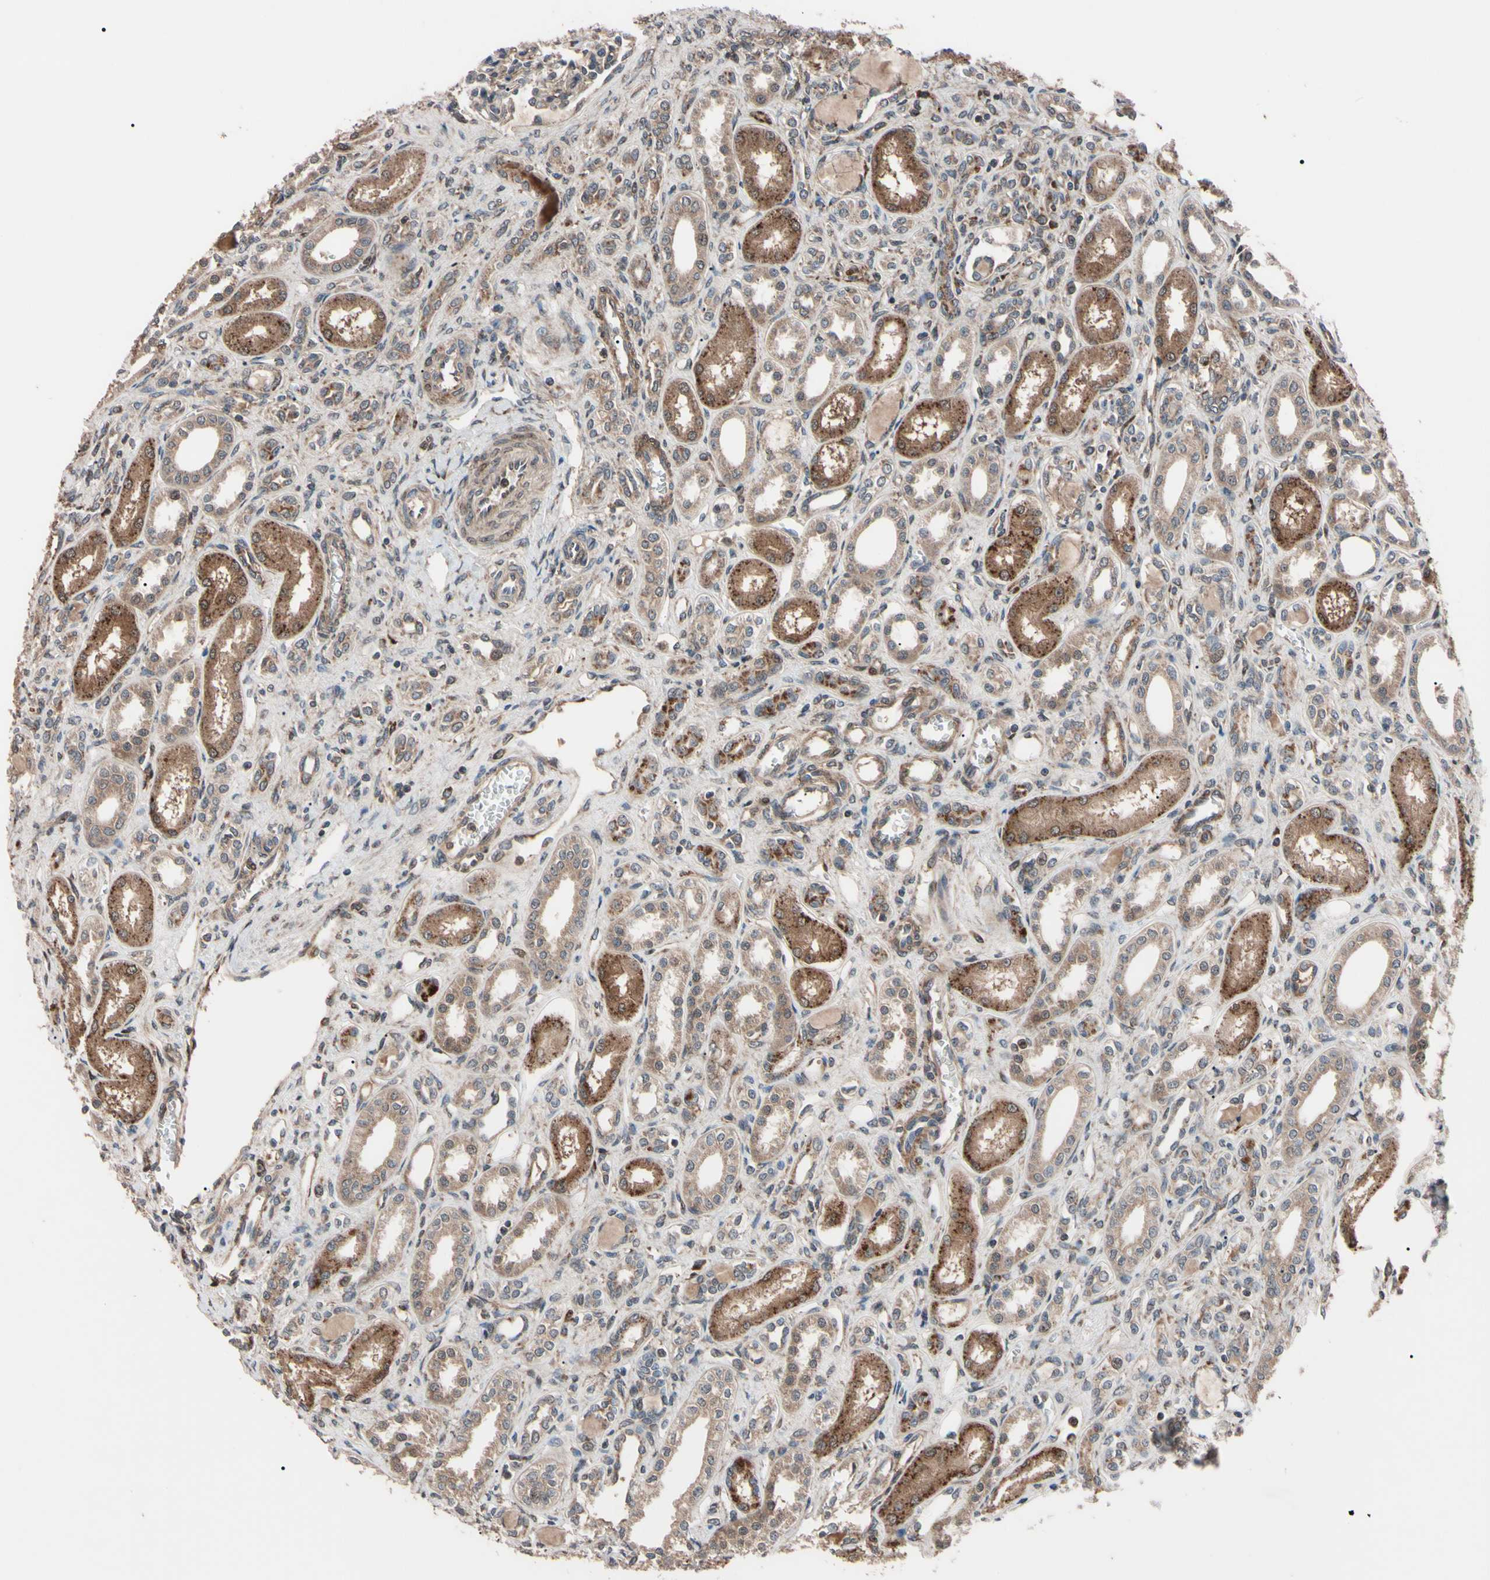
{"staining": {"intensity": "moderate", "quantity": ">75%", "location": "cytoplasmic/membranous"}, "tissue": "kidney", "cell_type": "Cells in glomeruli", "image_type": "normal", "snomed": [{"axis": "morphology", "description": "Normal tissue, NOS"}, {"axis": "topography", "description": "Kidney"}], "caption": "Immunohistochemistry of unremarkable kidney exhibits medium levels of moderate cytoplasmic/membranous staining in approximately >75% of cells in glomeruli. The staining was performed using DAB, with brown indicating positive protein expression. Nuclei are stained blue with hematoxylin.", "gene": "GUCY1B1", "patient": {"sex": "male", "age": 7}}